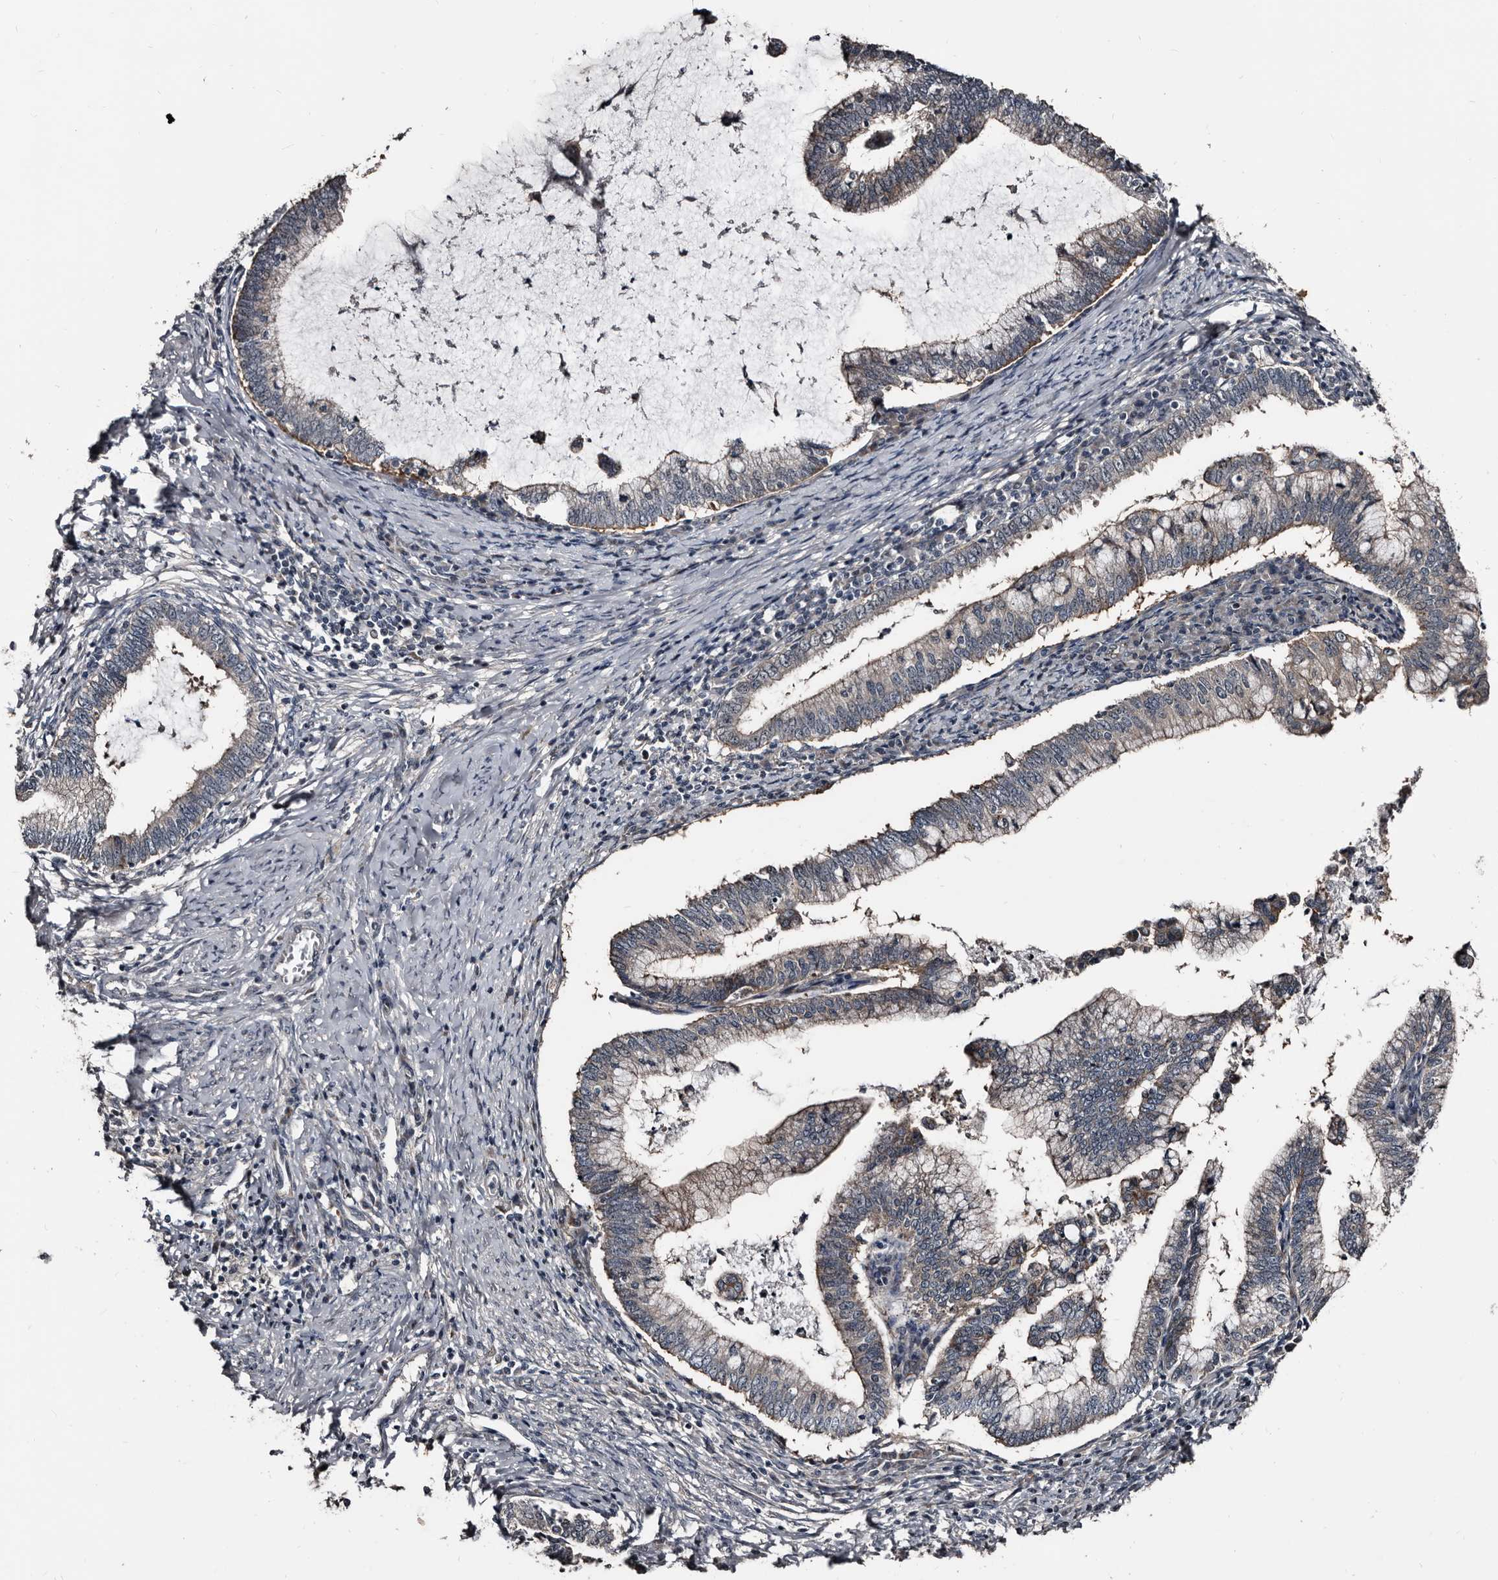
{"staining": {"intensity": "weak", "quantity": "25%-75%", "location": "cytoplasmic/membranous"}, "tissue": "cervical cancer", "cell_type": "Tumor cells", "image_type": "cancer", "snomed": [{"axis": "morphology", "description": "Adenocarcinoma, NOS"}, {"axis": "topography", "description": "Cervix"}], "caption": "The photomicrograph displays immunohistochemical staining of cervical cancer. There is weak cytoplasmic/membranous staining is present in approximately 25%-75% of tumor cells.", "gene": "DHPS", "patient": {"sex": "female", "age": 36}}